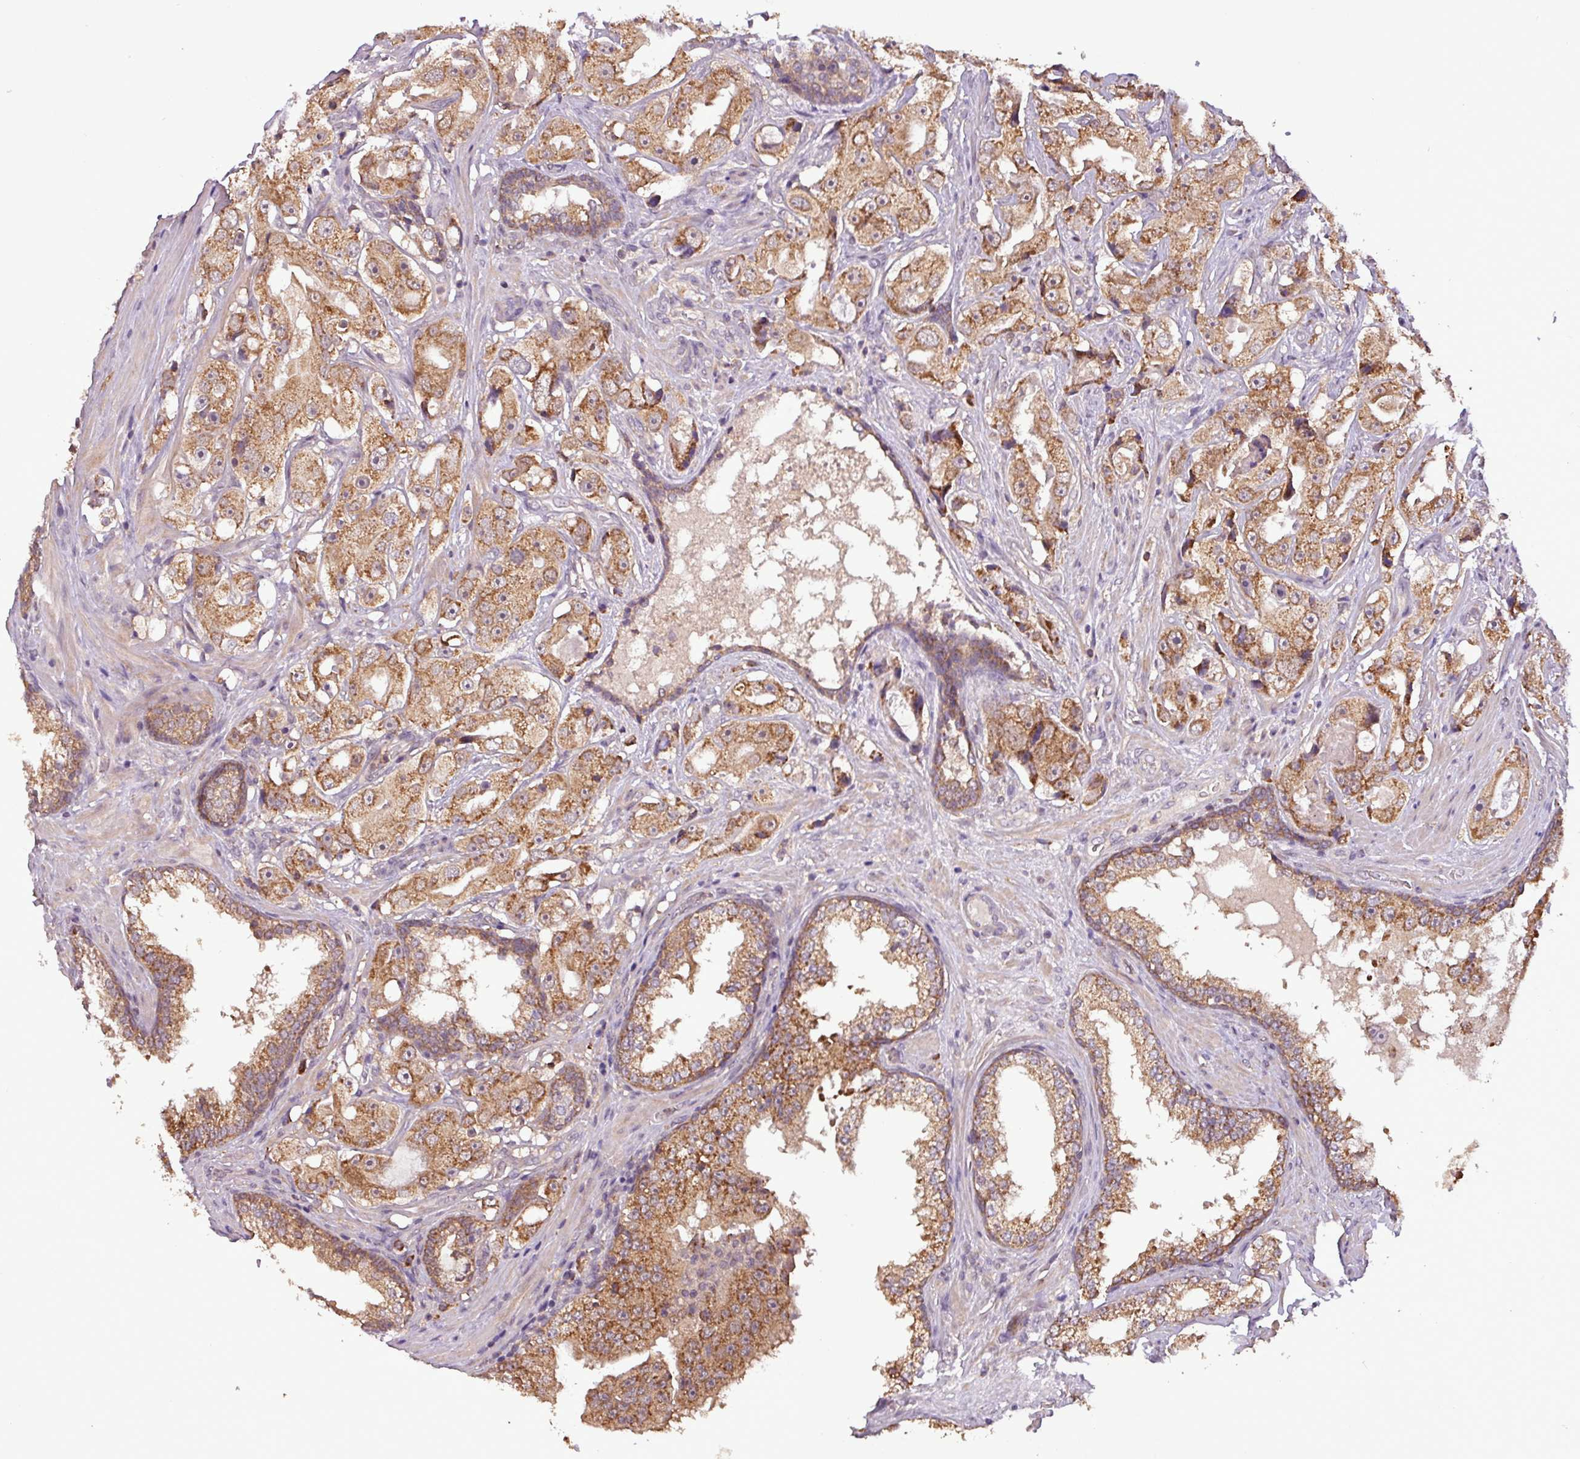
{"staining": {"intensity": "moderate", "quantity": ">75%", "location": "cytoplasmic/membranous"}, "tissue": "prostate cancer", "cell_type": "Tumor cells", "image_type": "cancer", "snomed": [{"axis": "morphology", "description": "Adenocarcinoma, High grade"}, {"axis": "topography", "description": "Prostate"}], "caption": "Immunohistochemistry micrograph of human prostate cancer stained for a protein (brown), which shows medium levels of moderate cytoplasmic/membranous positivity in approximately >75% of tumor cells.", "gene": "MCTP2", "patient": {"sex": "male", "age": 73}}